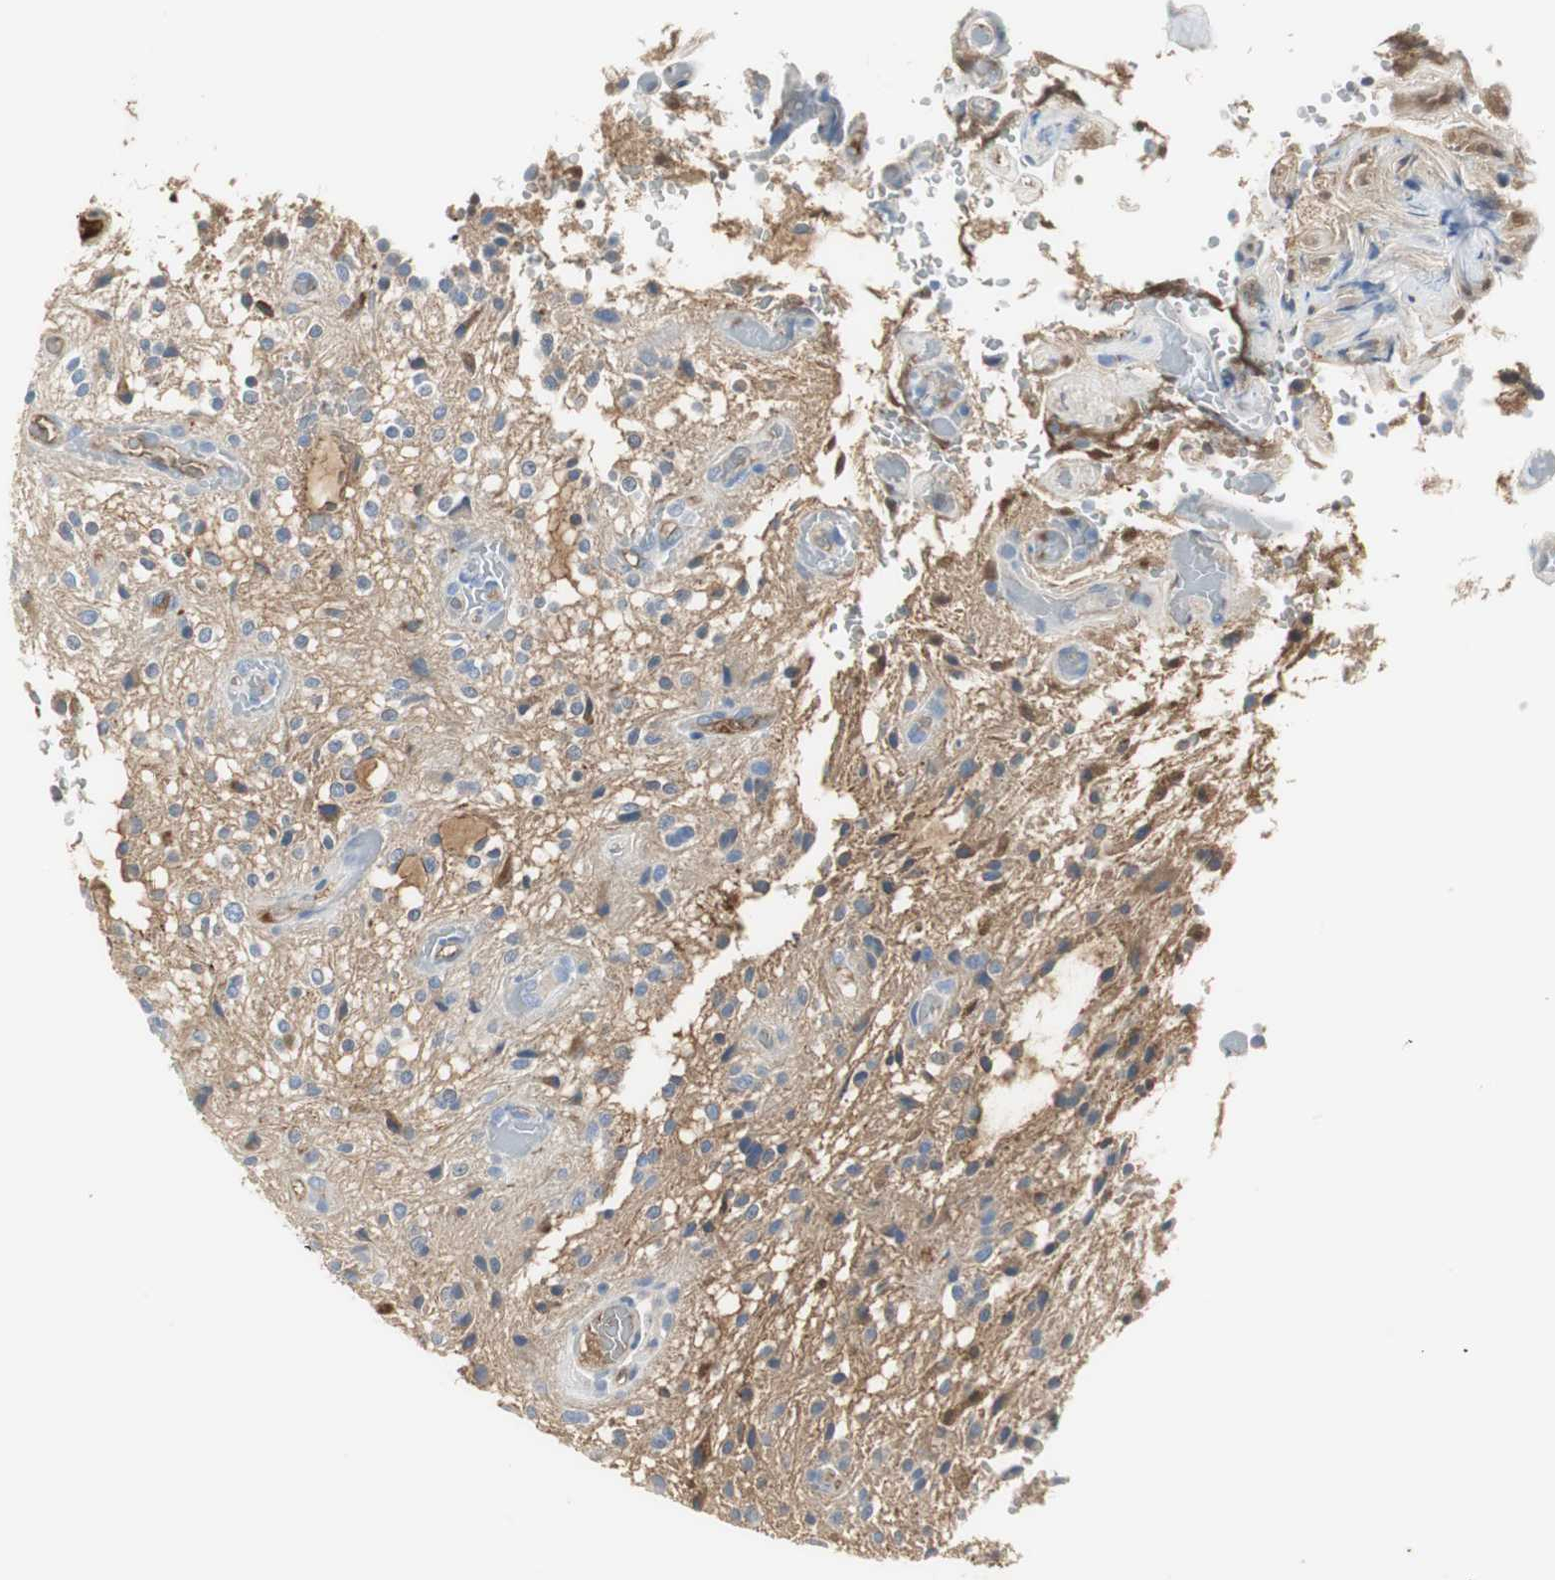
{"staining": {"intensity": "weak", "quantity": "25%-75%", "location": "cytoplasmic/membranous"}, "tissue": "glioma", "cell_type": "Tumor cells", "image_type": "cancer", "snomed": [{"axis": "morphology", "description": "Glioma, malignant, NOS"}, {"axis": "topography", "description": "Cerebellum"}], "caption": "Malignant glioma tissue demonstrates weak cytoplasmic/membranous staining in approximately 25%-75% of tumor cells", "gene": "IGHA1", "patient": {"sex": "female", "age": 10}}